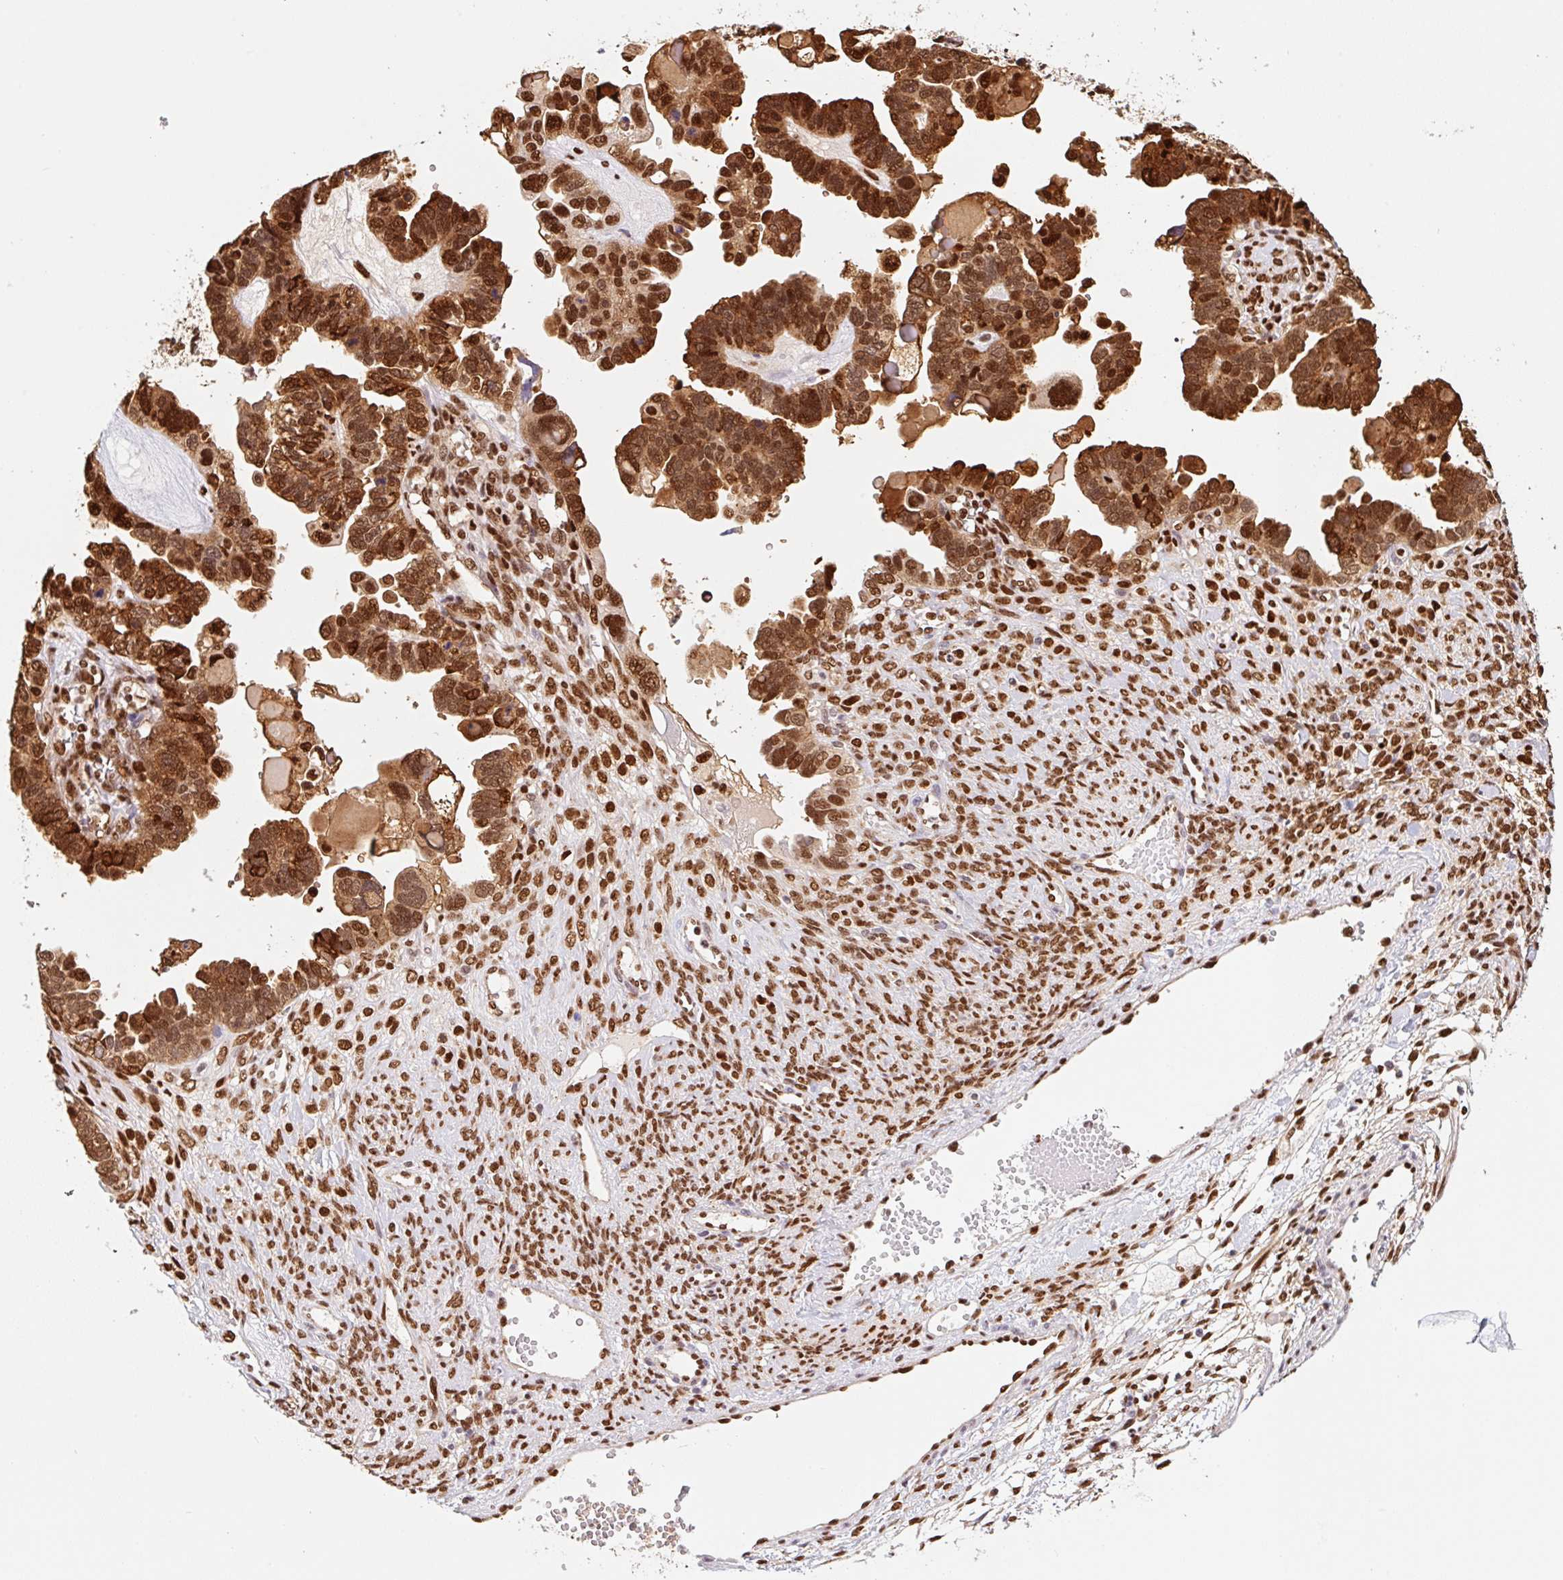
{"staining": {"intensity": "strong", "quantity": ">75%", "location": "cytoplasmic/membranous,nuclear"}, "tissue": "ovarian cancer", "cell_type": "Tumor cells", "image_type": "cancer", "snomed": [{"axis": "morphology", "description": "Cystadenocarcinoma, serous, NOS"}, {"axis": "topography", "description": "Ovary"}], "caption": "A high-resolution histopathology image shows immunohistochemistry staining of ovarian cancer (serous cystadenocarcinoma), which shows strong cytoplasmic/membranous and nuclear staining in about >75% of tumor cells. The staining was performed using DAB (3,3'-diaminobenzidine), with brown indicating positive protein expression. Nuclei are stained blue with hematoxylin.", "gene": "GPR139", "patient": {"sex": "female", "age": 51}}